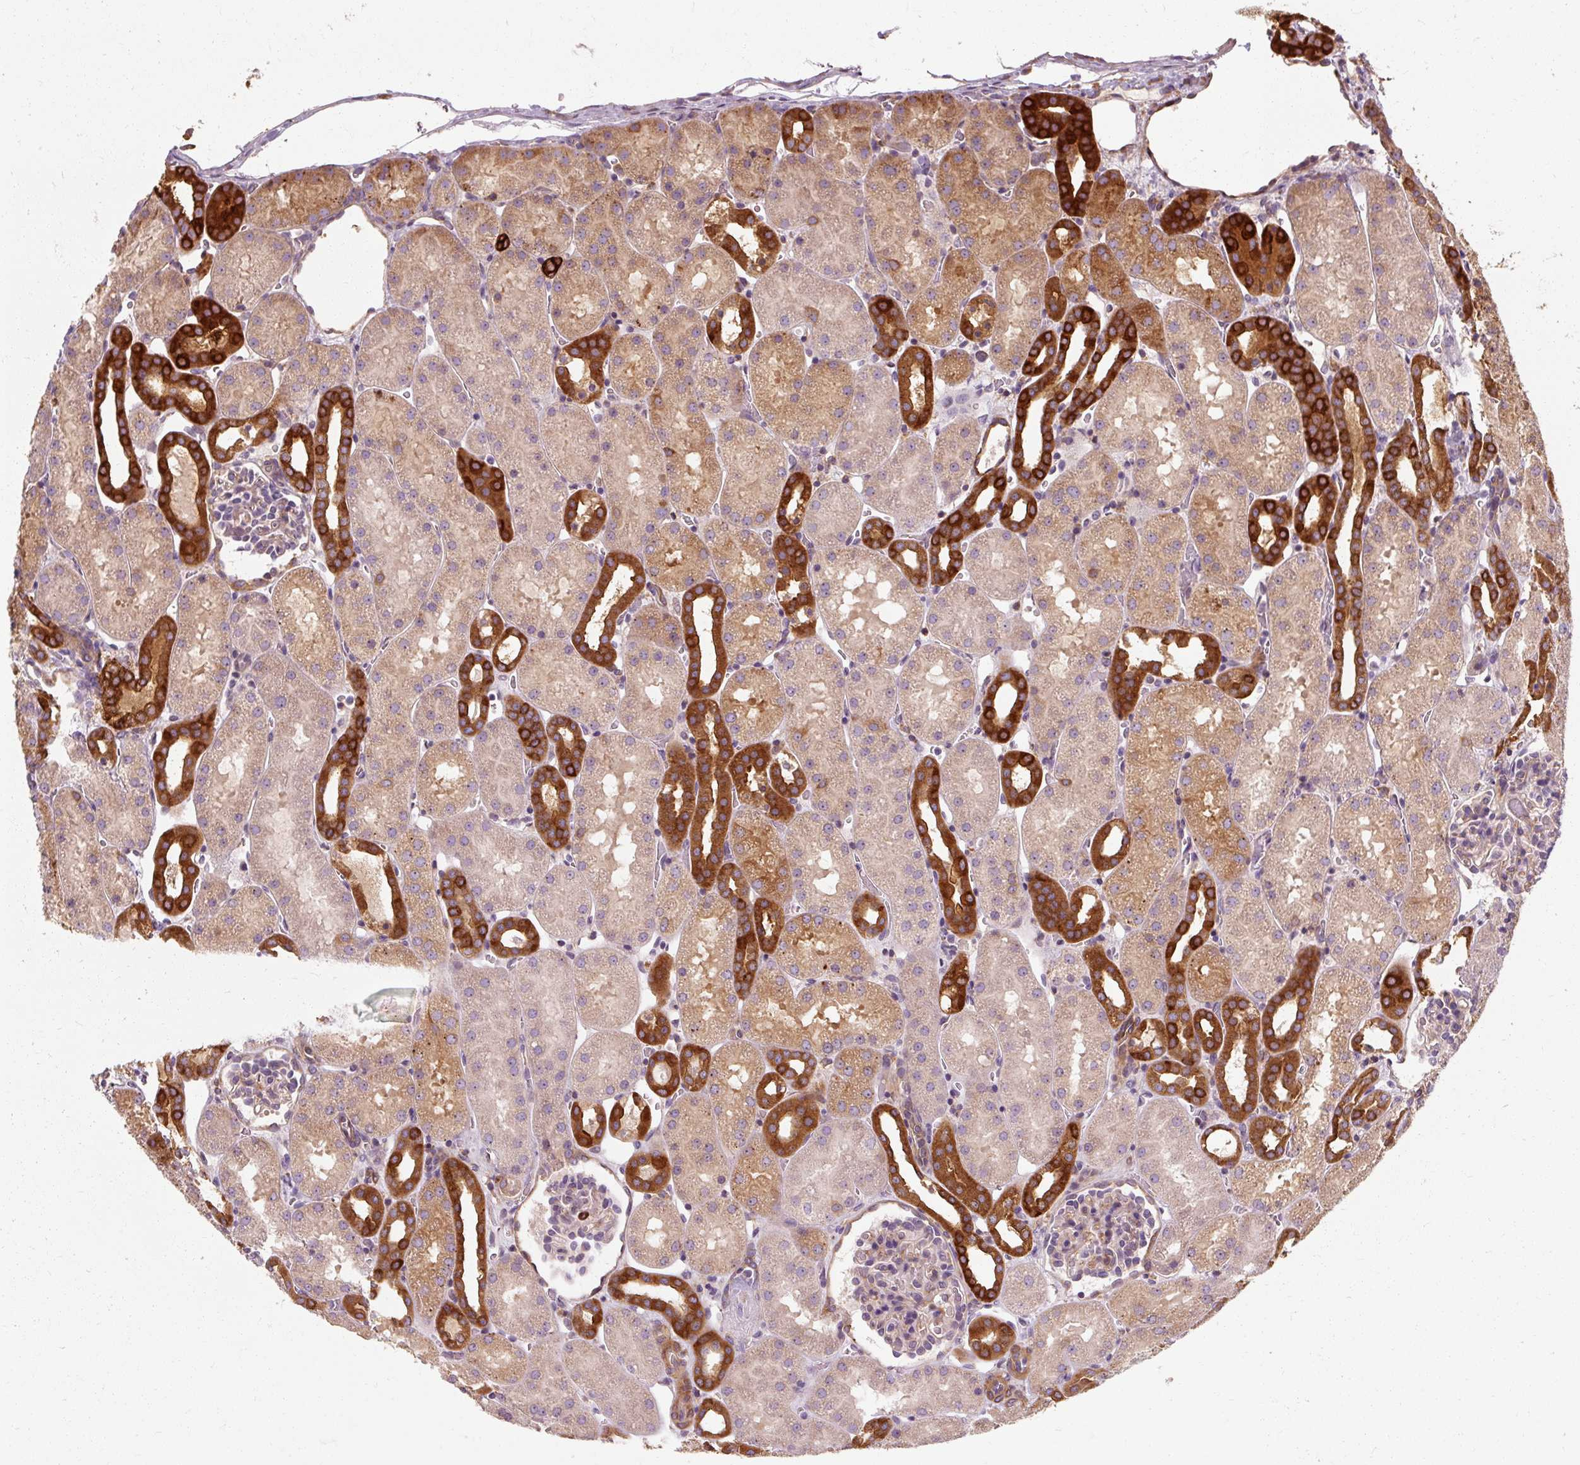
{"staining": {"intensity": "moderate", "quantity": "<25%", "location": "cytoplasmic/membranous"}, "tissue": "kidney", "cell_type": "Cells in glomeruli", "image_type": "normal", "snomed": [{"axis": "morphology", "description": "Normal tissue, NOS"}, {"axis": "topography", "description": "Kidney"}], "caption": "Moderate cytoplasmic/membranous protein expression is present in about <25% of cells in glomeruli in kidney. (DAB = brown stain, brightfield microscopy at high magnification).", "gene": "TBC1D4", "patient": {"sex": "male", "age": 2}}